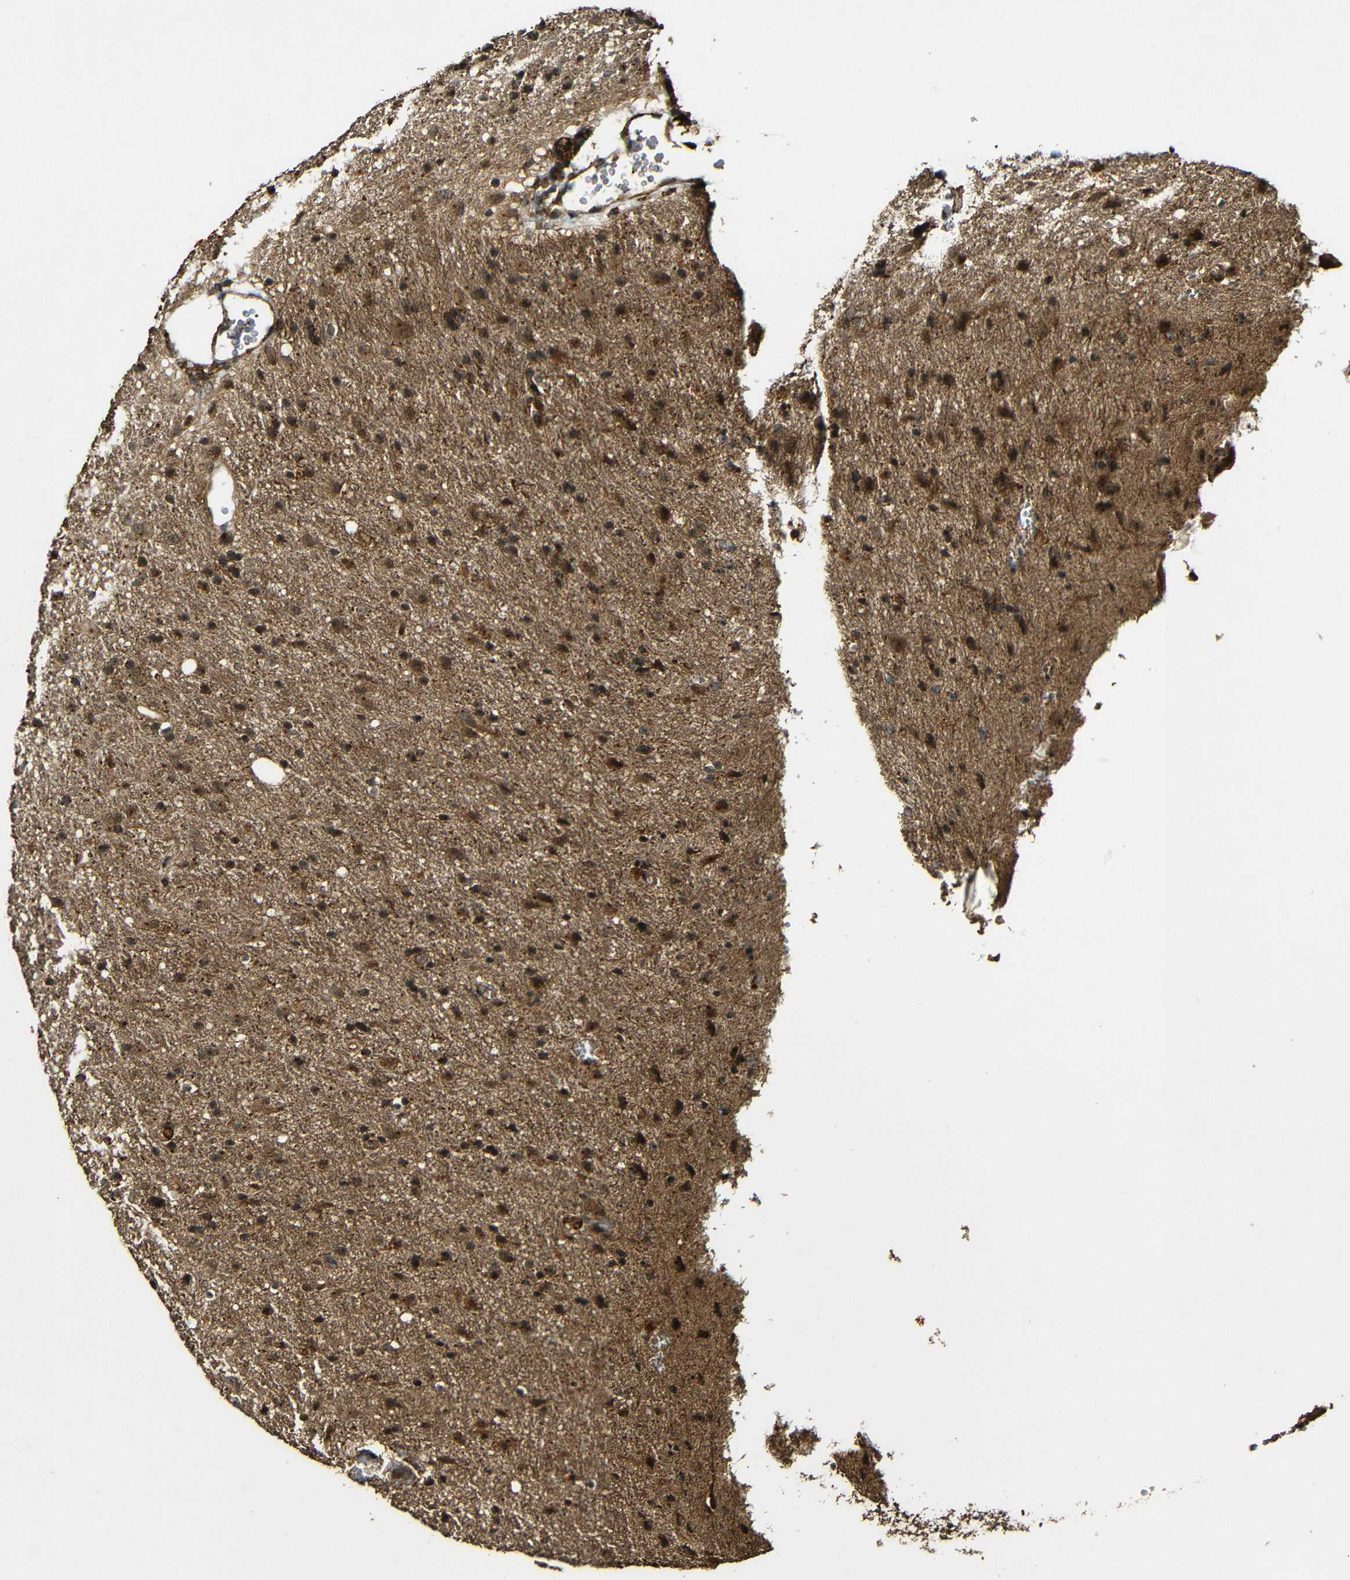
{"staining": {"intensity": "moderate", "quantity": ">75%", "location": "cytoplasmic/membranous"}, "tissue": "glioma", "cell_type": "Tumor cells", "image_type": "cancer", "snomed": [{"axis": "morphology", "description": "Glioma, malignant, Low grade"}, {"axis": "topography", "description": "Brain"}], "caption": "This micrograph demonstrates glioma stained with IHC to label a protein in brown. The cytoplasmic/membranous of tumor cells show moderate positivity for the protein. Nuclei are counter-stained blue.", "gene": "CASP8", "patient": {"sex": "male", "age": 77}}